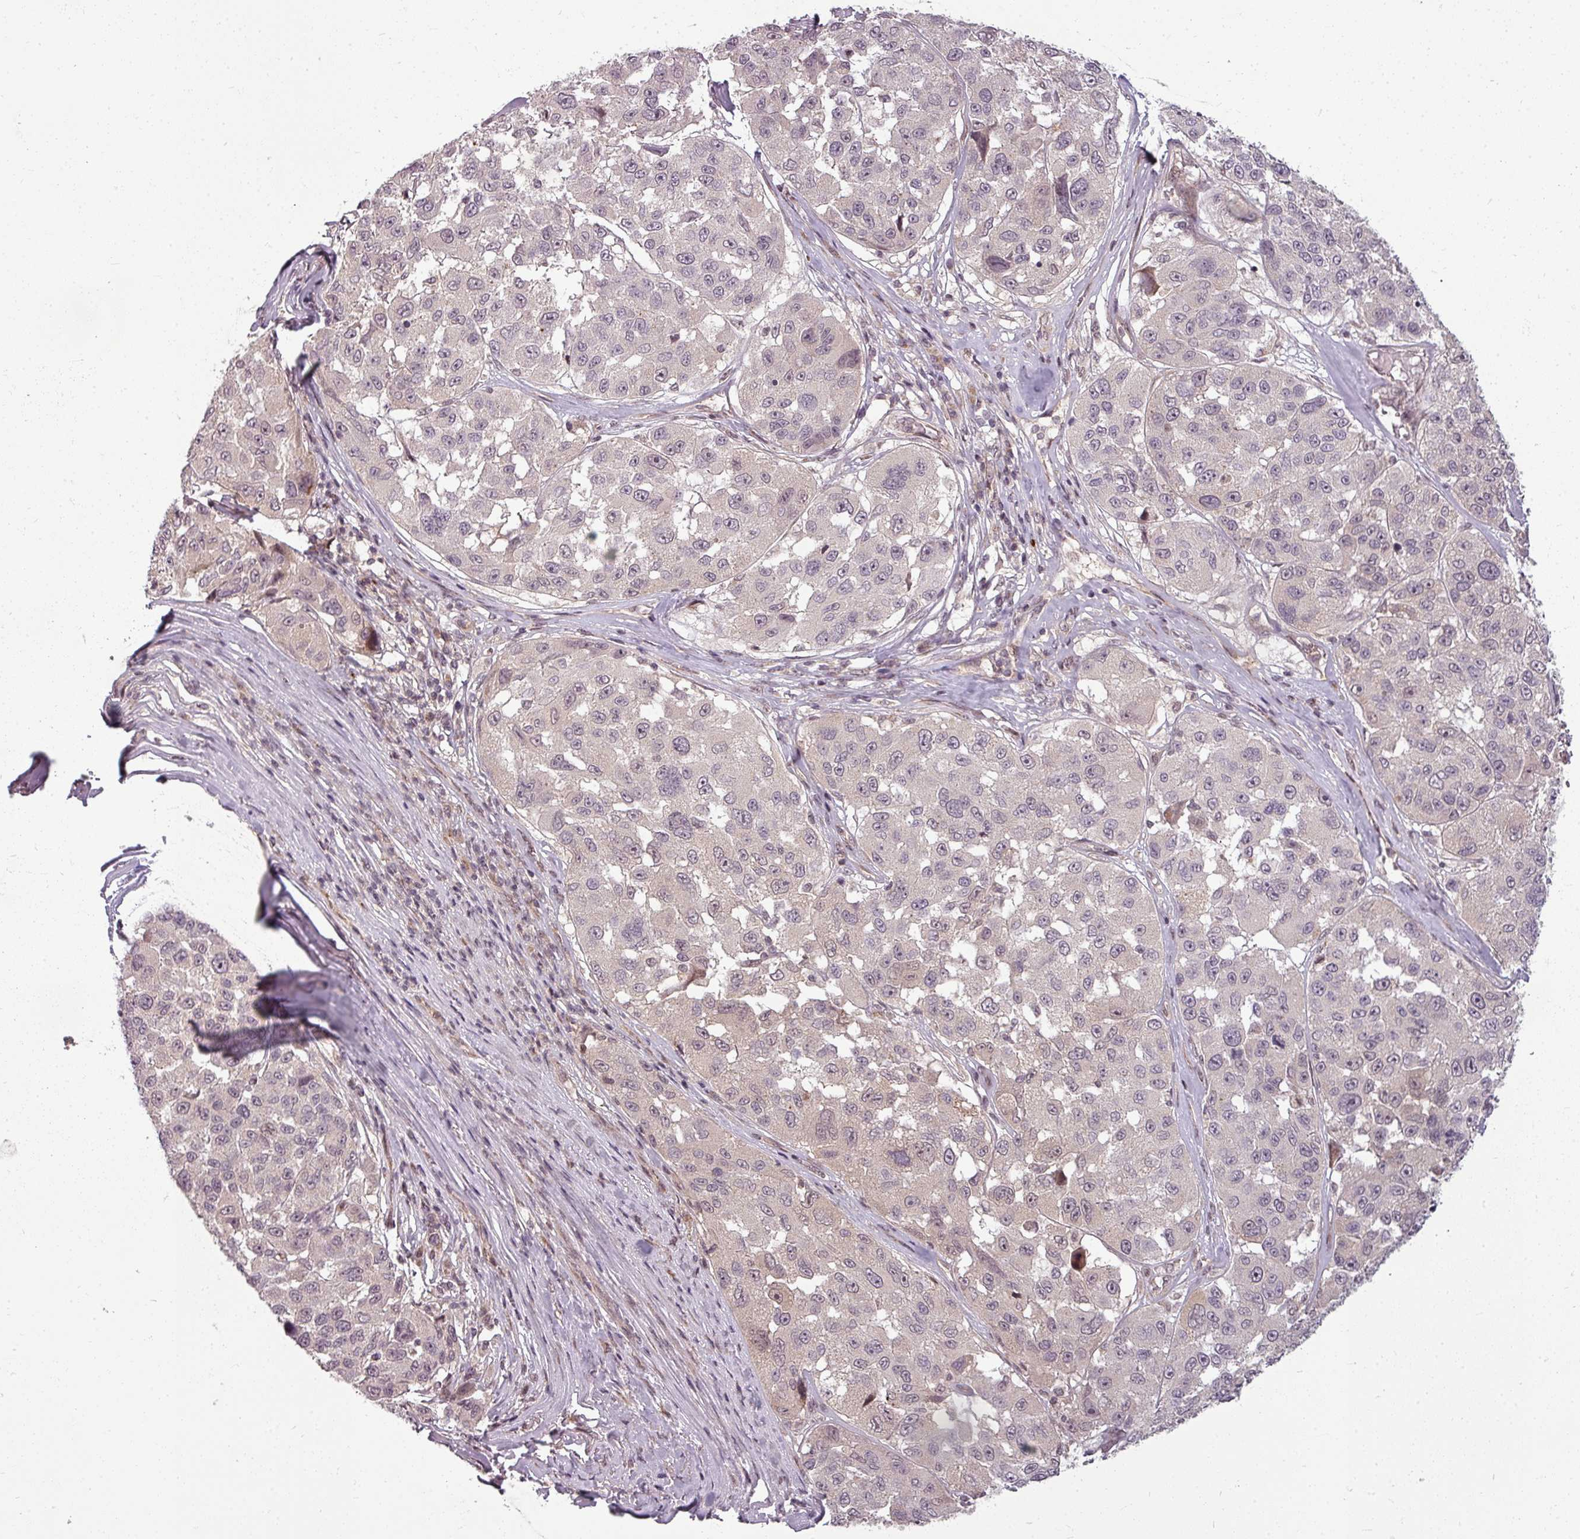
{"staining": {"intensity": "negative", "quantity": "none", "location": "none"}, "tissue": "melanoma", "cell_type": "Tumor cells", "image_type": "cancer", "snomed": [{"axis": "morphology", "description": "Malignant melanoma, NOS"}, {"axis": "topography", "description": "Skin"}], "caption": "High magnification brightfield microscopy of melanoma stained with DAB (3,3'-diaminobenzidine) (brown) and counterstained with hematoxylin (blue): tumor cells show no significant staining. (DAB IHC with hematoxylin counter stain).", "gene": "CLIC1", "patient": {"sex": "female", "age": 66}}